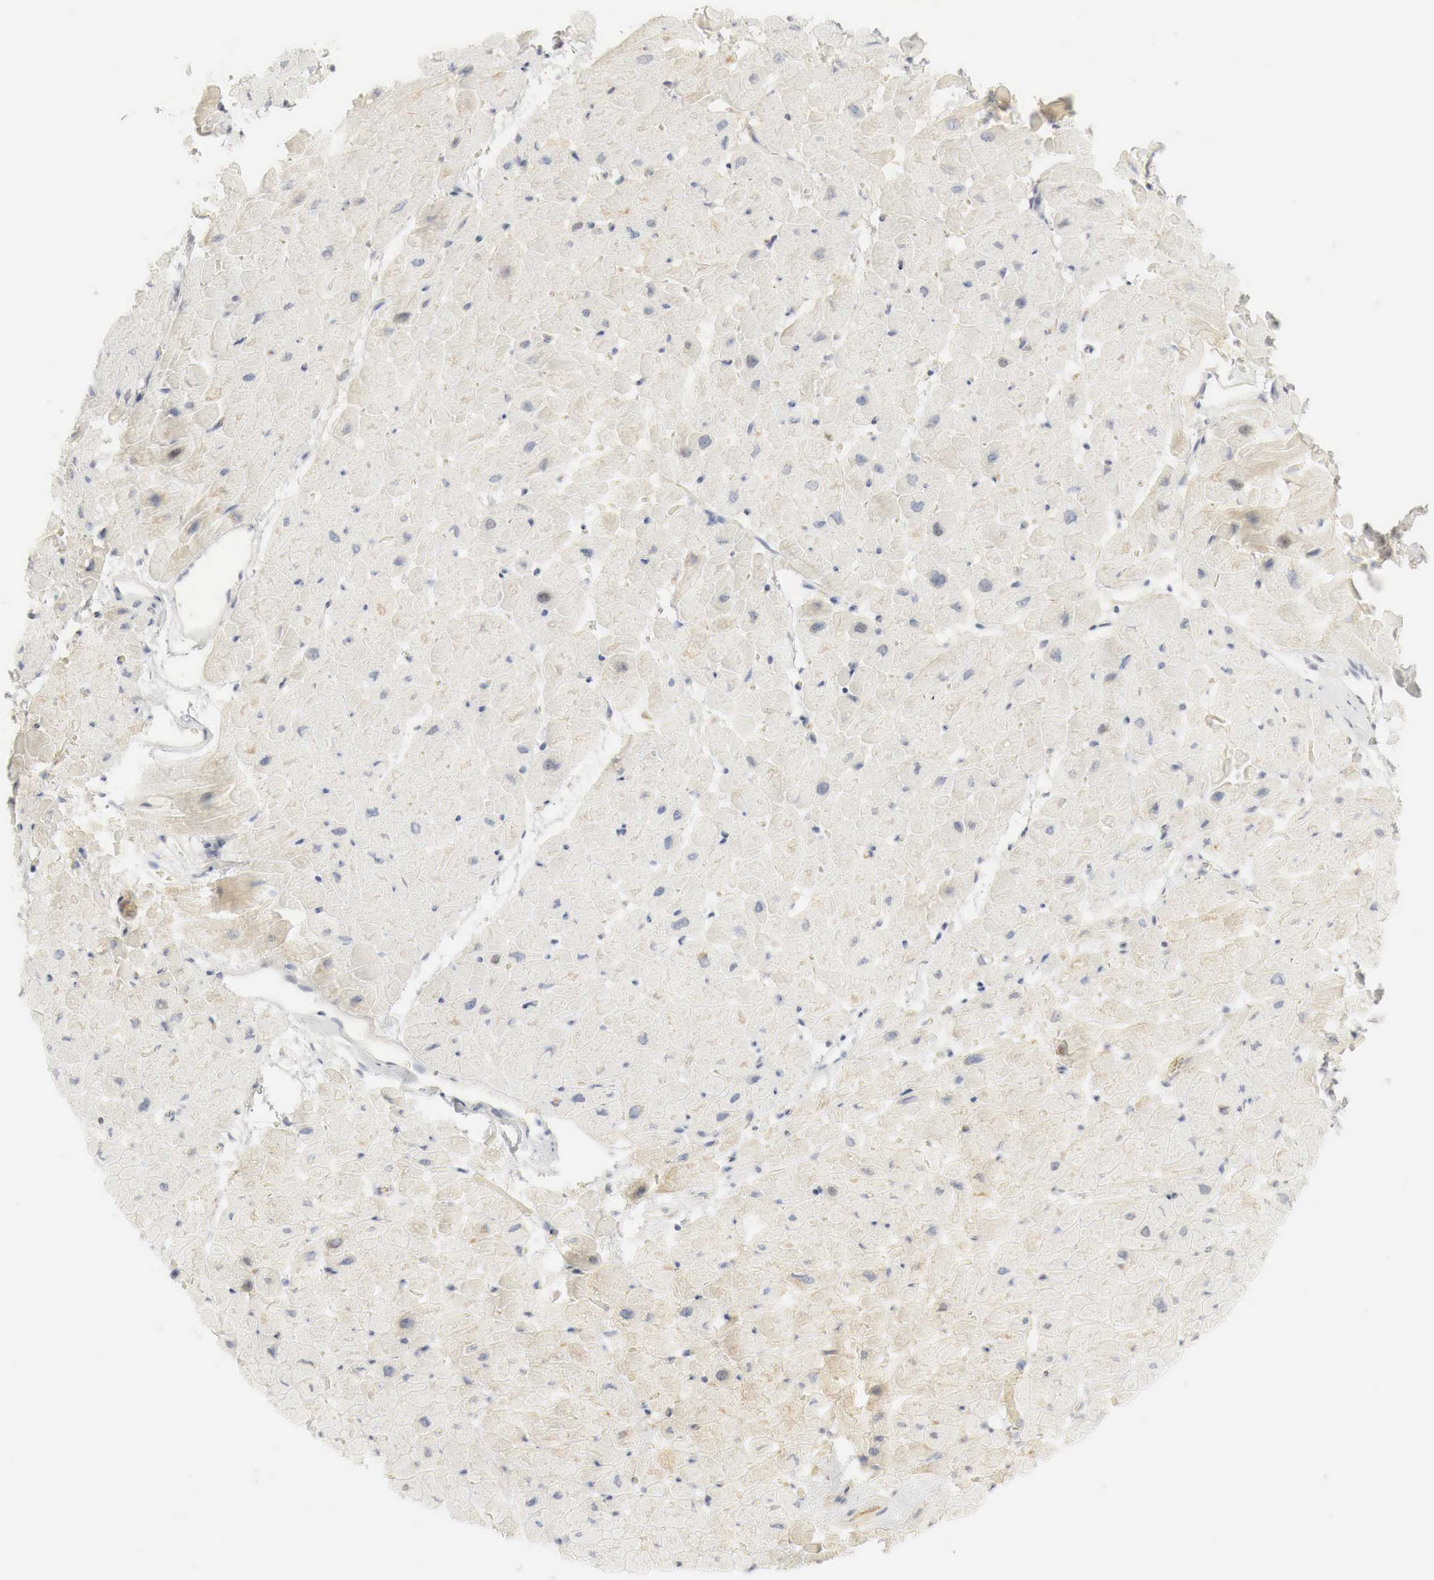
{"staining": {"intensity": "weak", "quantity": ">75%", "location": "cytoplasmic/membranous"}, "tissue": "heart muscle", "cell_type": "Cardiomyocytes", "image_type": "normal", "snomed": [{"axis": "morphology", "description": "Normal tissue, NOS"}, {"axis": "topography", "description": "Heart"}], "caption": "IHC (DAB) staining of normal human heart muscle reveals weak cytoplasmic/membranous protein positivity in about >75% of cardiomyocytes. Nuclei are stained in blue.", "gene": "MYC", "patient": {"sex": "male", "age": 45}}